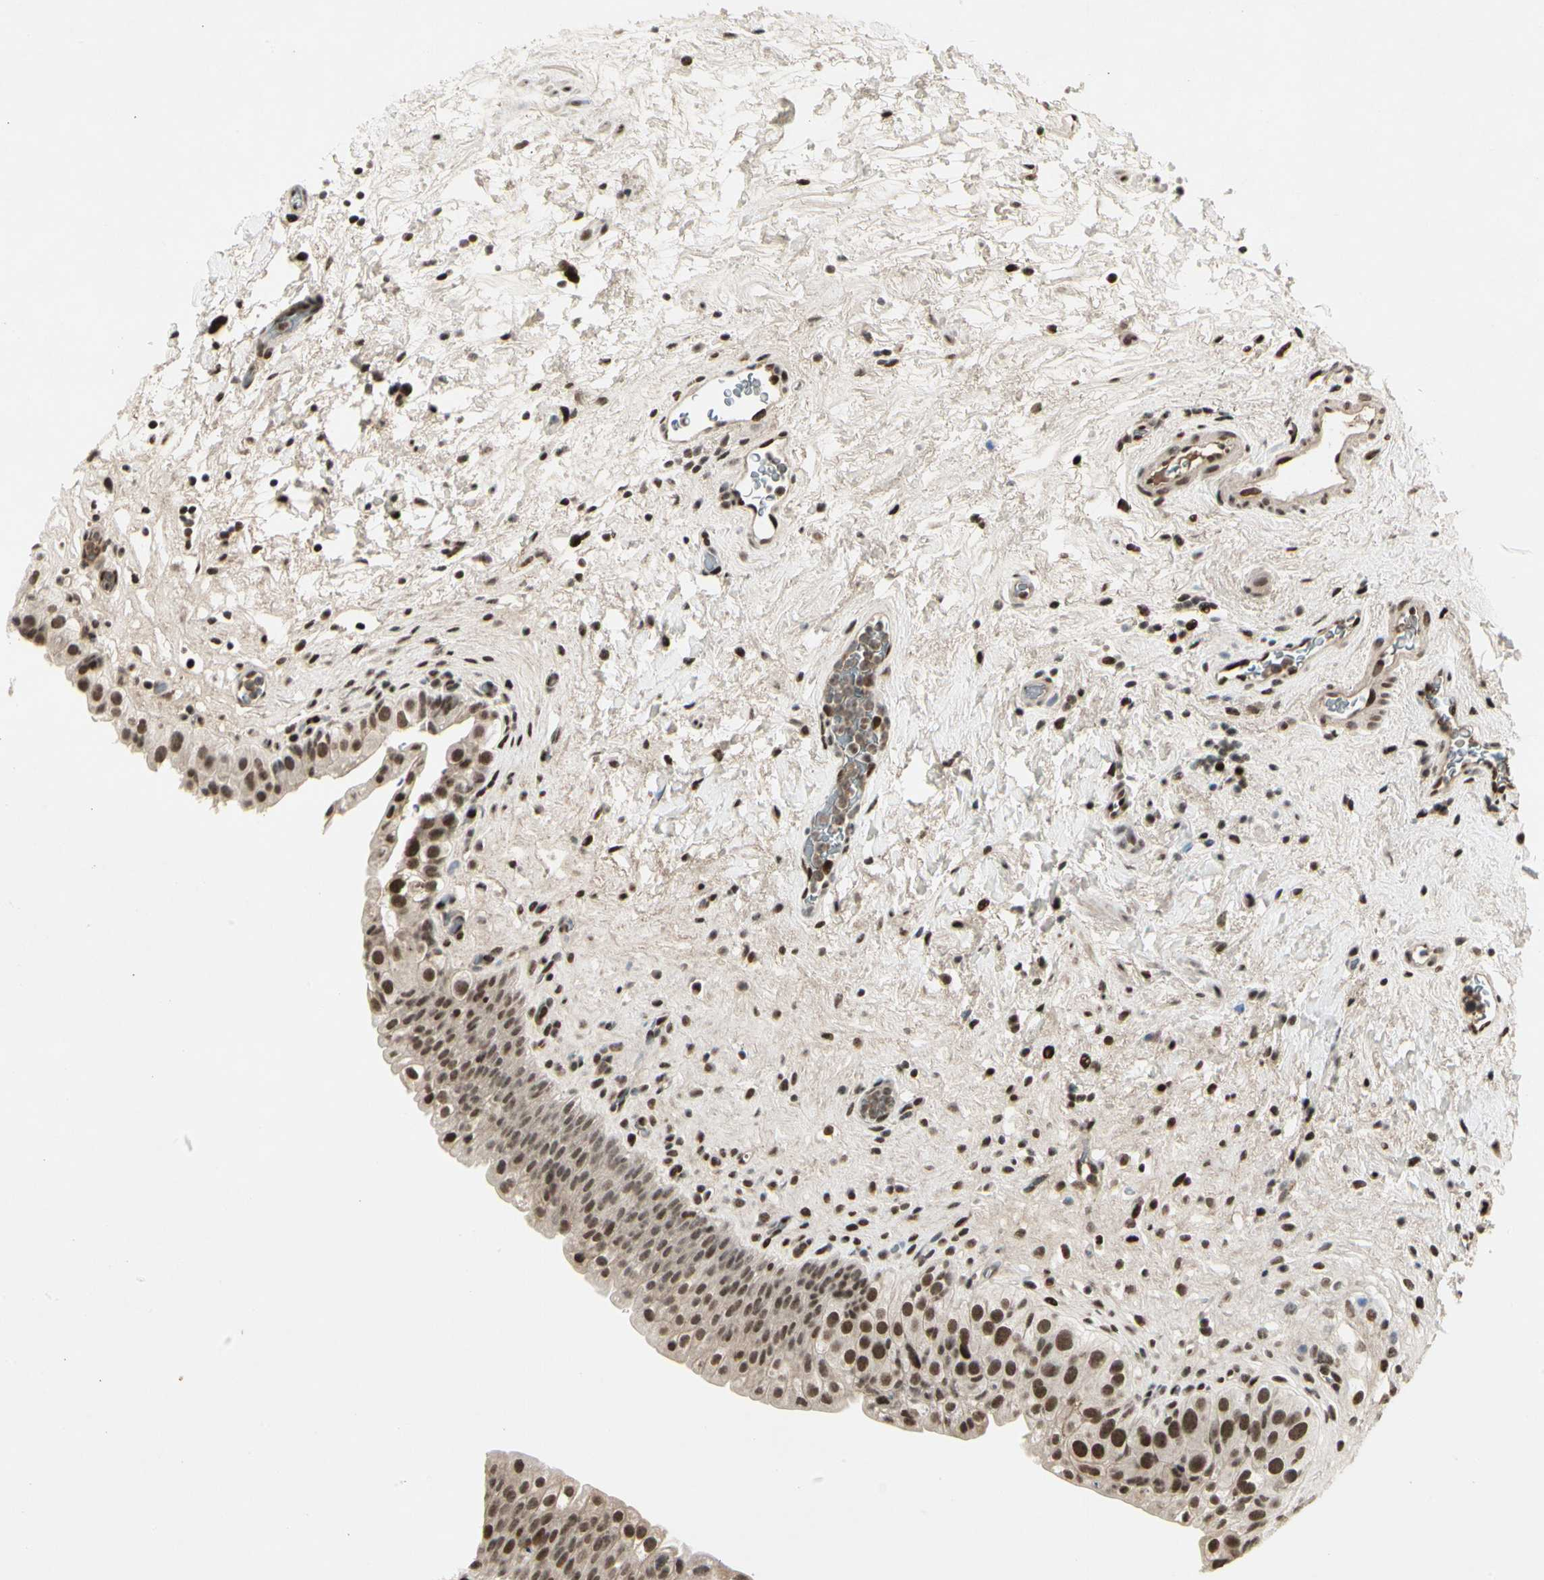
{"staining": {"intensity": "strong", "quantity": ">75%", "location": "nuclear"}, "tissue": "urinary bladder", "cell_type": "Urothelial cells", "image_type": "normal", "snomed": [{"axis": "morphology", "description": "Normal tissue, NOS"}, {"axis": "topography", "description": "Urinary bladder"}], "caption": "Protein staining of benign urinary bladder demonstrates strong nuclear staining in approximately >75% of urothelial cells. The staining was performed using DAB, with brown indicating positive protein expression. Nuclei are stained blue with hematoxylin.", "gene": "FOXJ2", "patient": {"sex": "female", "age": 64}}